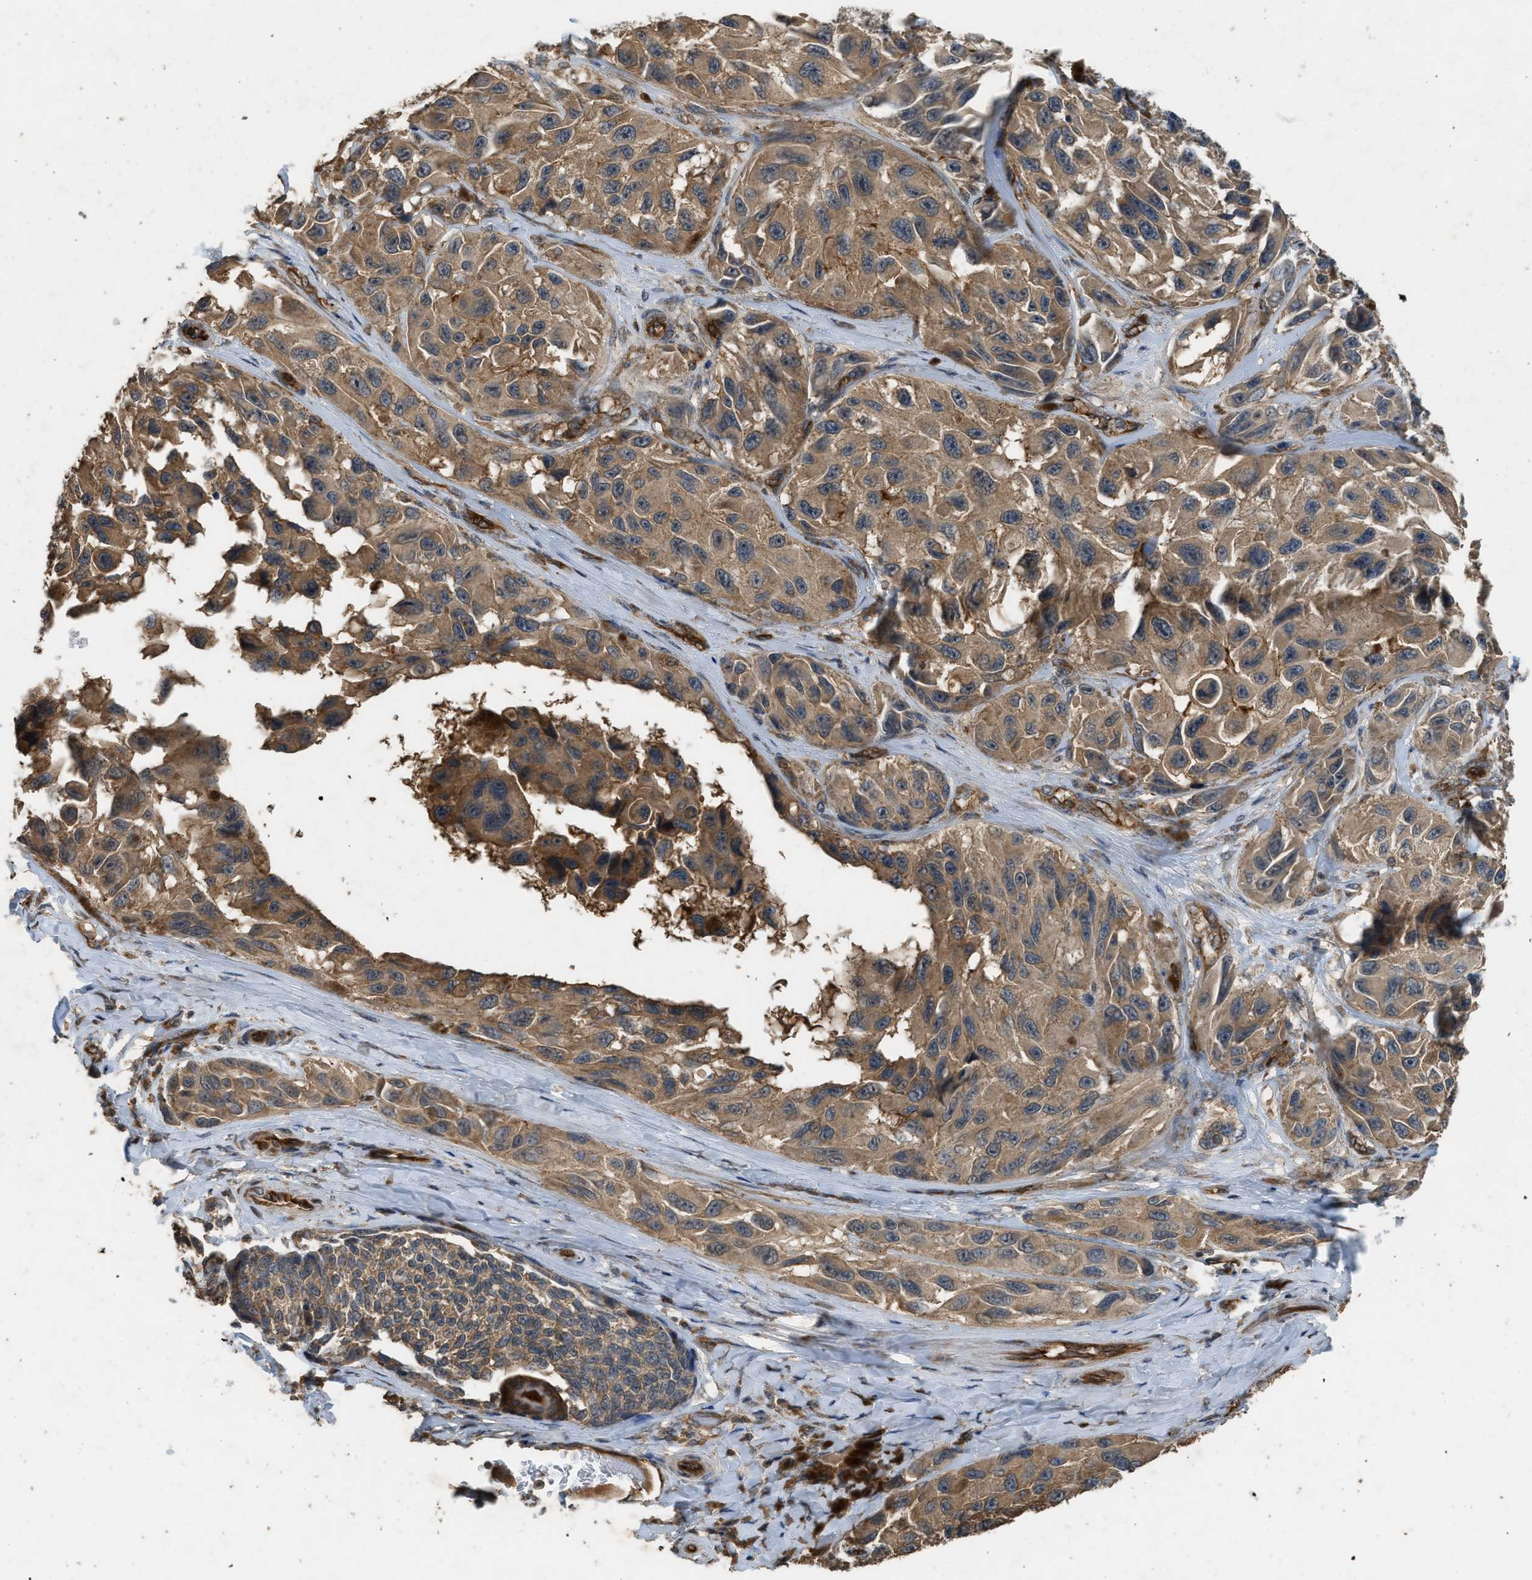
{"staining": {"intensity": "moderate", "quantity": ">75%", "location": "cytoplasmic/membranous"}, "tissue": "melanoma", "cell_type": "Tumor cells", "image_type": "cancer", "snomed": [{"axis": "morphology", "description": "Malignant melanoma, NOS"}, {"axis": "topography", "description": "Skin"}], "caption": "Immunohistochemistry (IHC) histopathology image of human malignant melanoma stained for a protein (brown), which demonstrates medium levels of moderate cytoplasmic/membranous positivity in about >75% of tumor cells.", "gene": "HIP1R", "patient": {"sex": "female", "age": 73}}